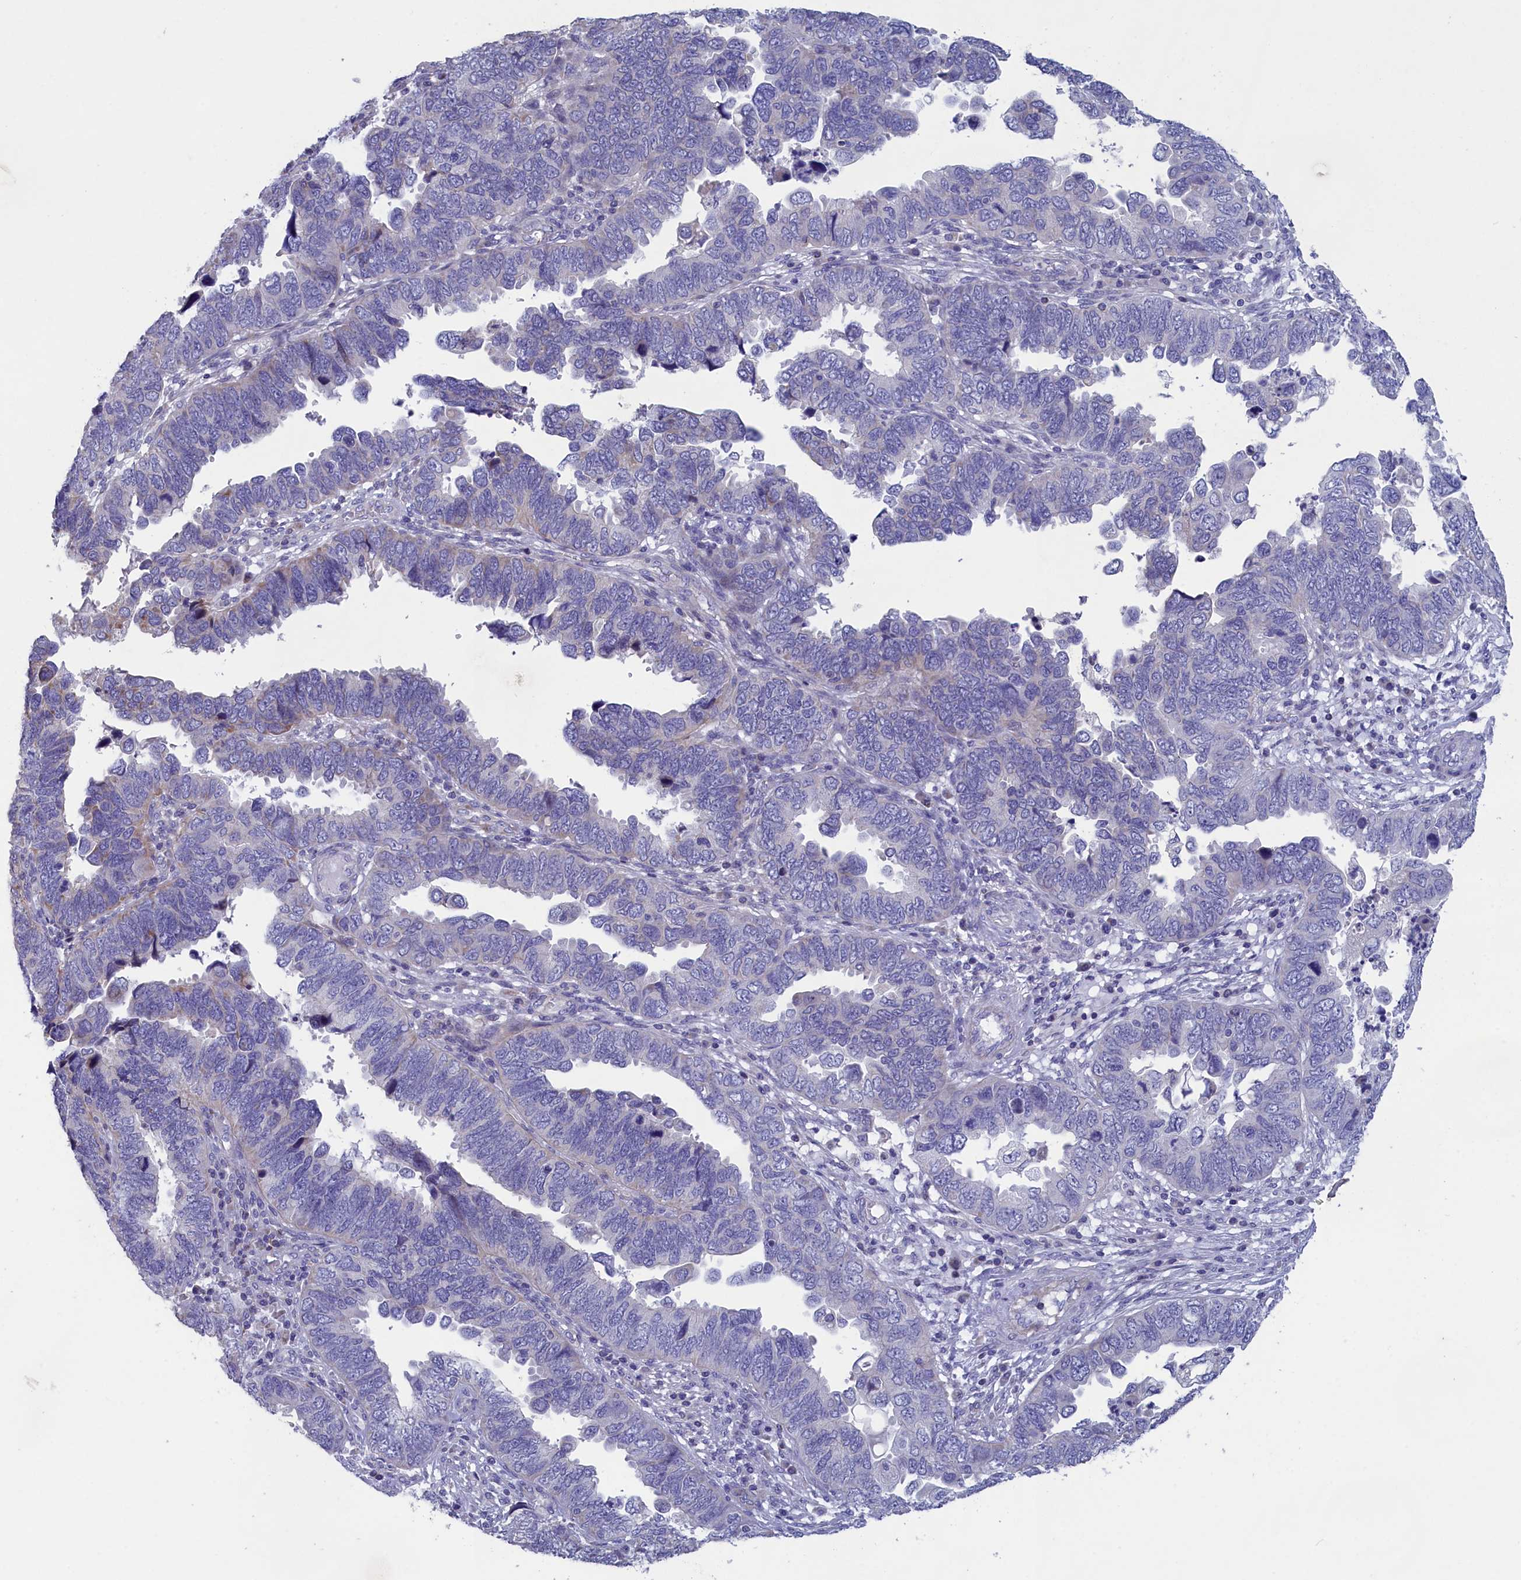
{"staining": {"intensity": "negative", "quantity": "none", "location": "none"}, "tissue": "endometrial cancer", "cell_type": "Tumor cells", "image_type": "cancer", "snomed": [{"axis": "morphology", "description": "Adenocarcinoma, NOS"}, {"axis": "topography", "description": "Endometrium"}], "caption": "An IHC image of adenocarcinoma (endometrial) is shown. There is no staining in tumor cells of adenocarcinoma (endometrial). (DAB (3,3'-diaminobenzidine) immunohistochemistry with hematoxylin counter stain).", "gene": "PRDM12", "patient": {"sex": "female", "age": 79}}